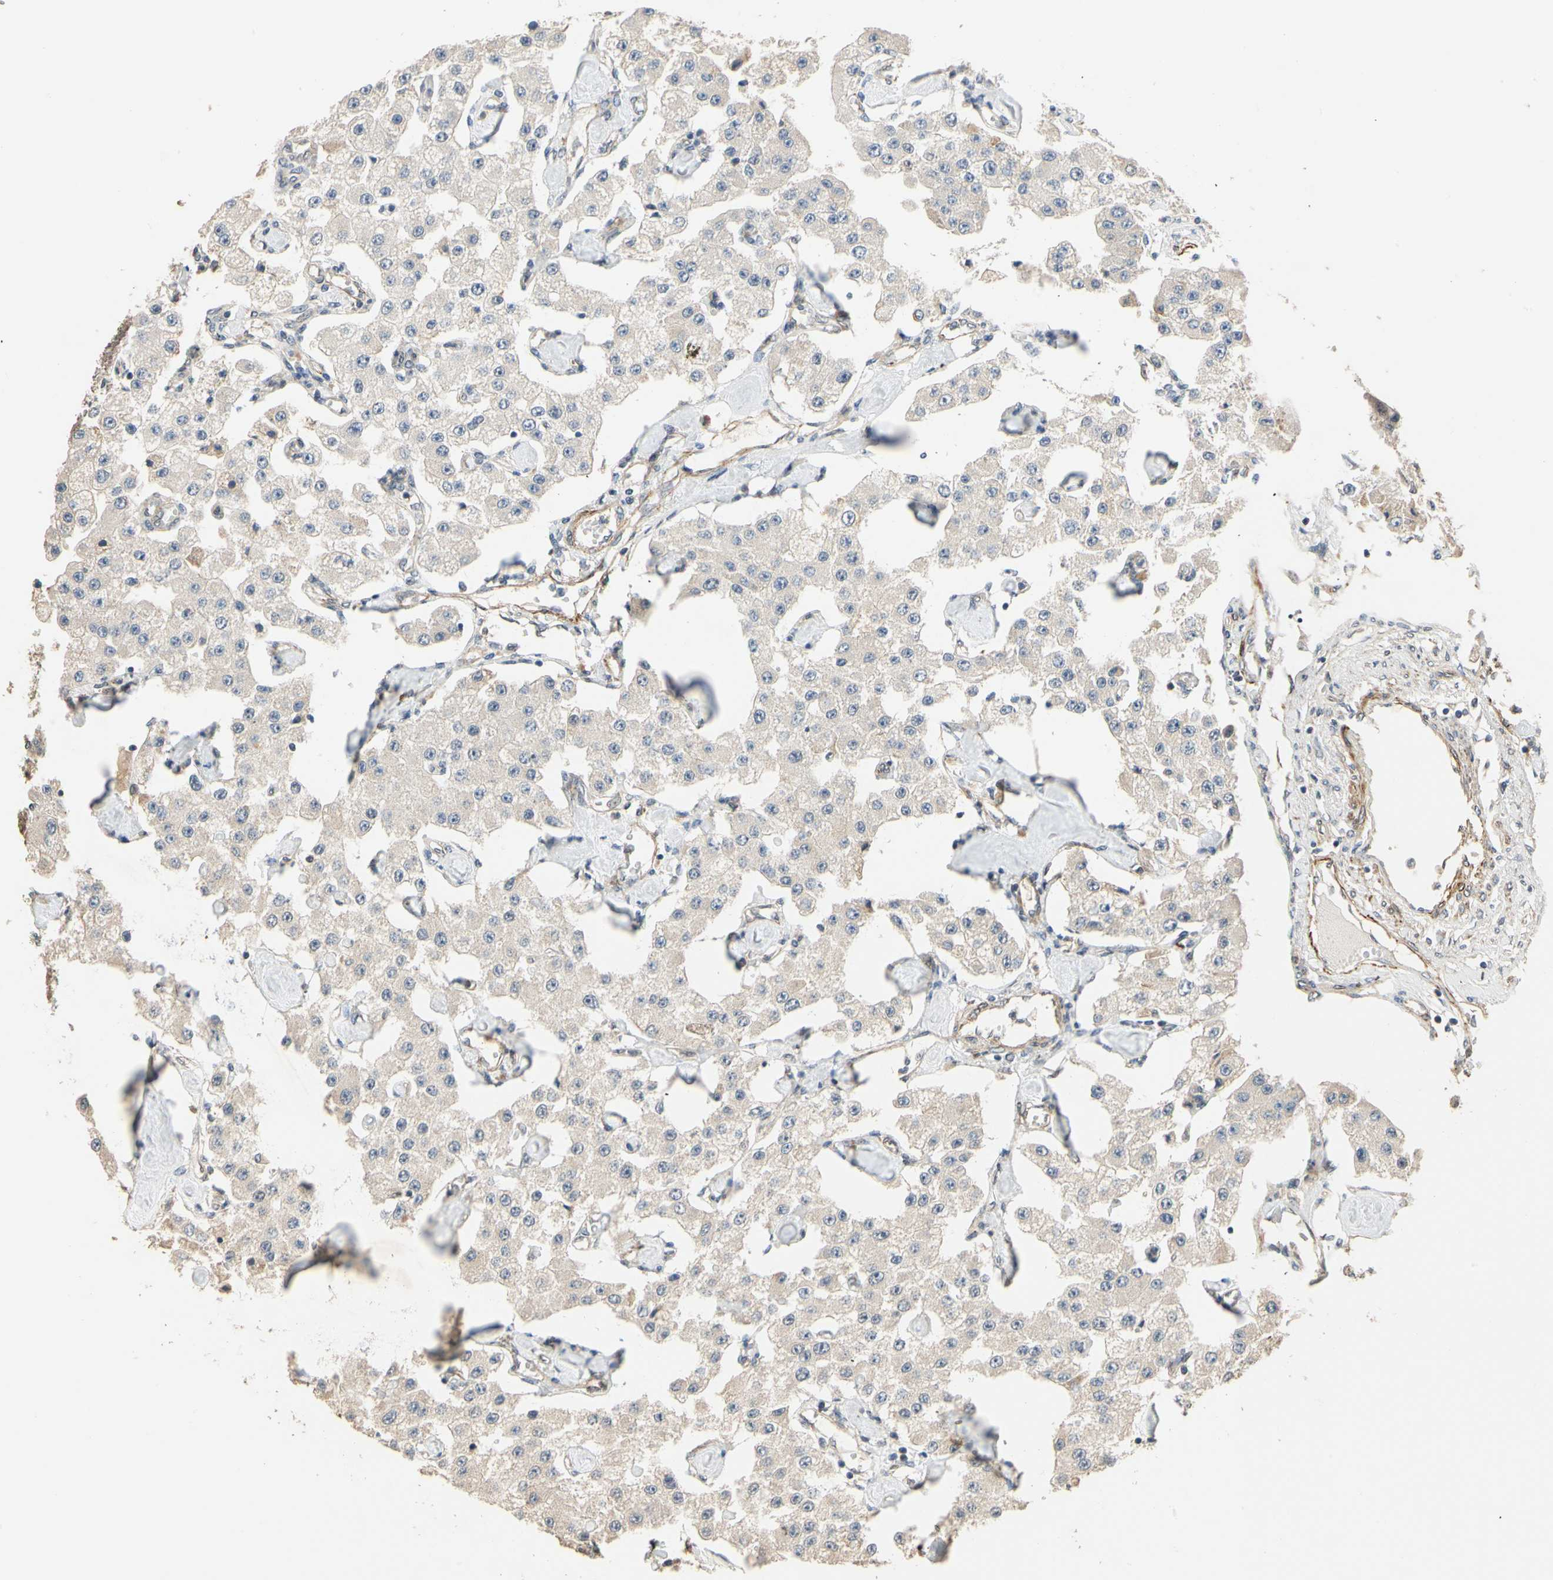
{"staining": {"intensity": "negative", "quantity": "none", "location": "none"}, "tissue": "carcinoid", "cell_type": "Tumor cells", "image_type": "cancer", "snomed": [{"axis": "morphology", "description": "Carcinoid, malignant, NOS"}, {"axis": "topography", "description": "Pancreas"}], "caption": "This is a histopathology image of immunohistochemistry (IHC) staining of carcinoid, which shows no expression in tumor cells.", "gene": "QSER1", "patient": {"sex": "male", "age": 41}}